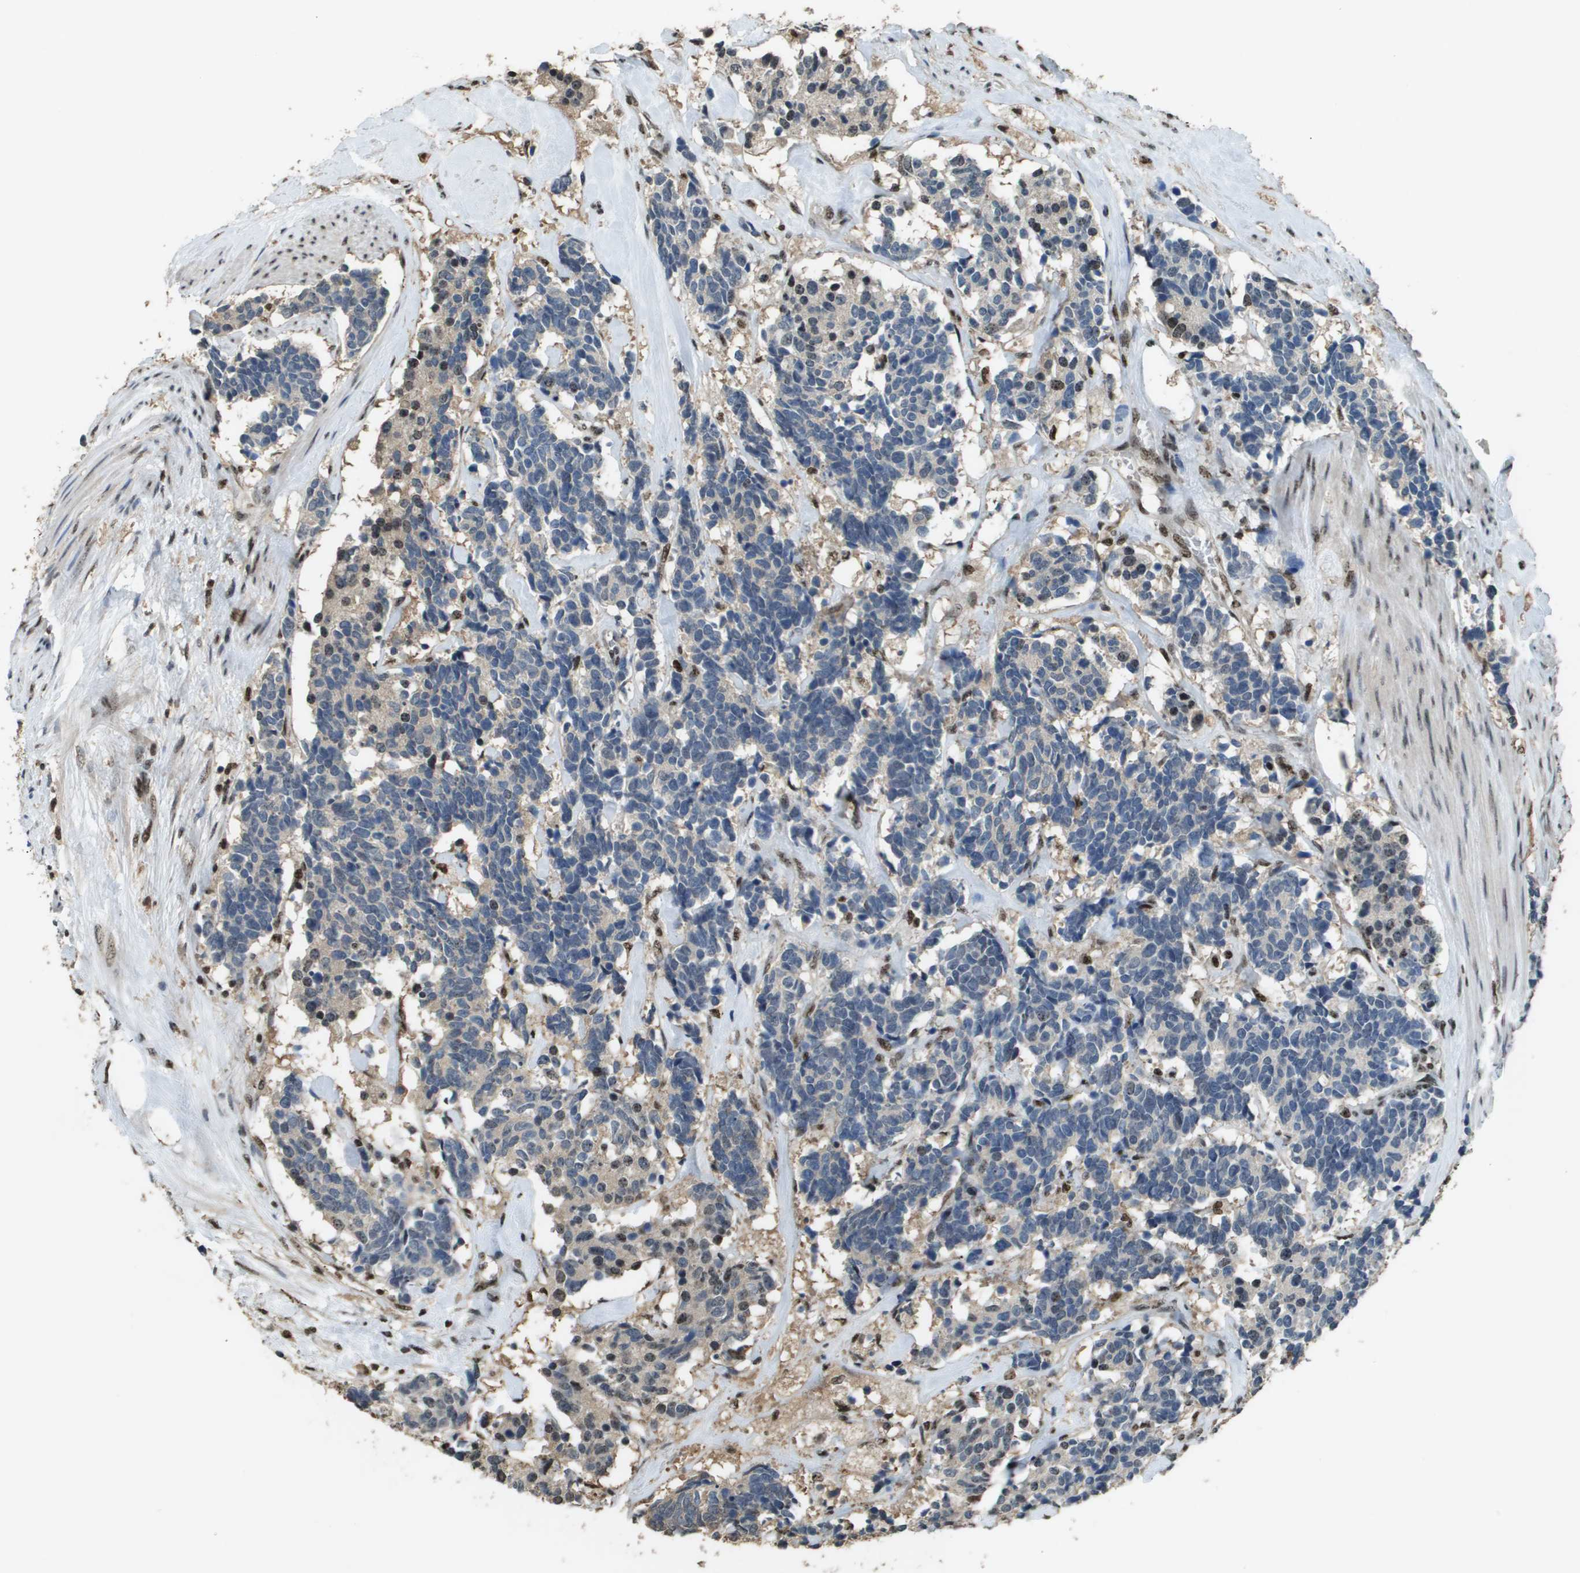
{"staining": {"intensity": "weak", "quantity": "<25%", "location": "cytoplasmic/membranous"}, "tissue": "carcinoid", "cell_type": "Tumor cells", "image_type": "cancer", "snomed": [{"axis": "morphology", "description": "Carcinoma, NOS"}, {"axis": "morphology", "description": "Carcinoid, malignant, NOS"}, {"axis": "topography", "description": "Urinary bladder"}], "caption": "High power microscopy image of an immunohistochemistry image of carcinoid, revealing no significant staining in tumor cells. (Brightfield microscopy of DAB immunohistochemistry (IHC) at high magnification).", "gene": "SP100", "patient": {"sex": "male", "age": 57}}